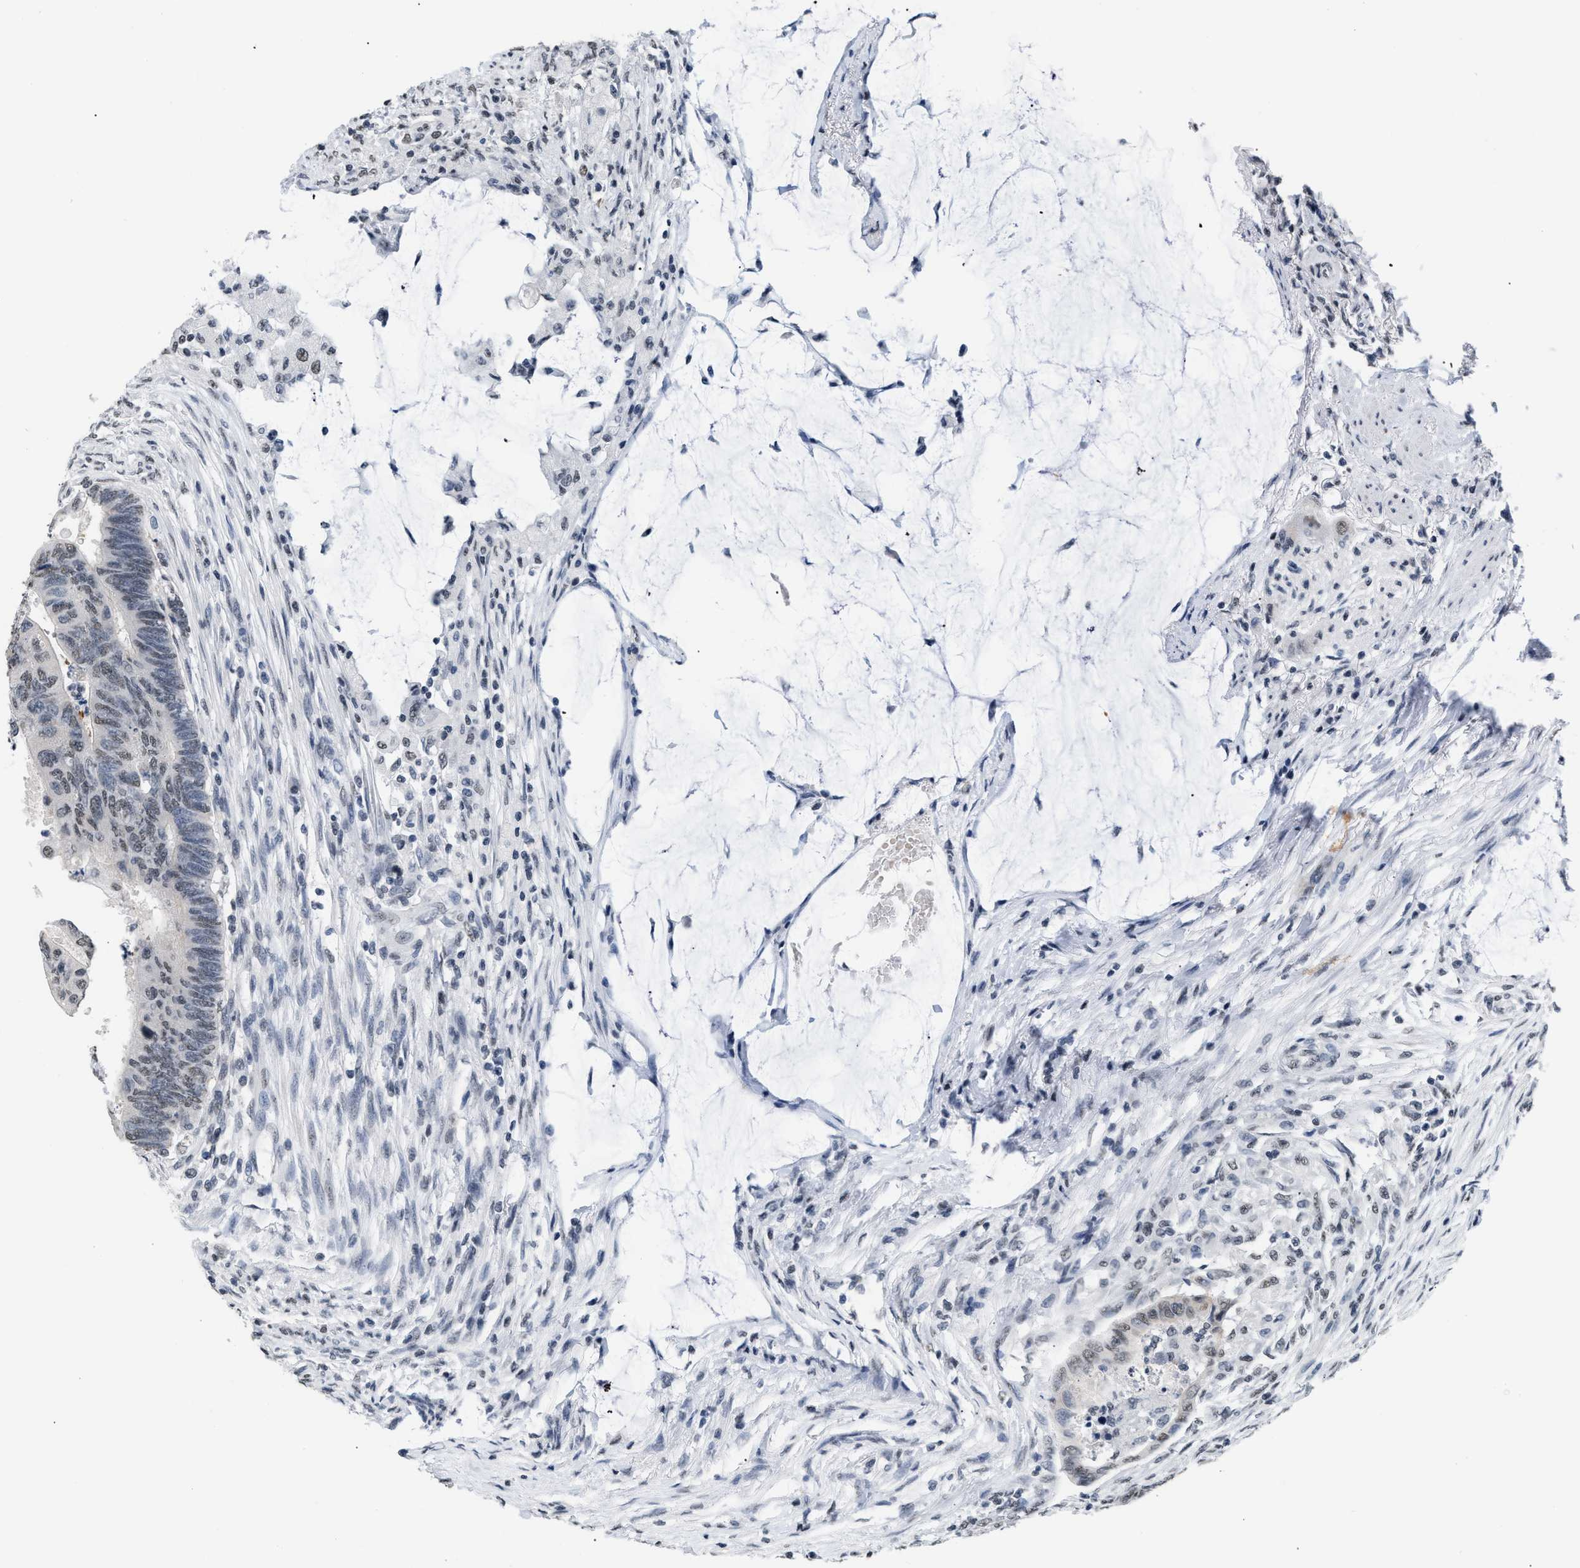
{"staining": {"intensity": "weak", "quantity": "25%-75%", "location": "nuclear"}, "tissue": "colorectal cancer", "cell_type": "Tumor cells", "image_type": "cancer", "snomed": [{"axis": "morphology", "description": "Normal tissue, NOS"}, {"axis": "morphology", "description": "Adenocarcinoma, NOS"}, {"axis": "topography", "description": "Rectum"}, {"axis": "topography", "description": "Peripheral nerve tissue"}], "caption": "Immunohistochemical staining of human adenocarcinoma (colorectal) demonstrates low levels of weak nuclear protein staining in about 25%-75% of tumor cells.", "gene": "RAF1", "patient": {"sex": "male", "age": 92}}